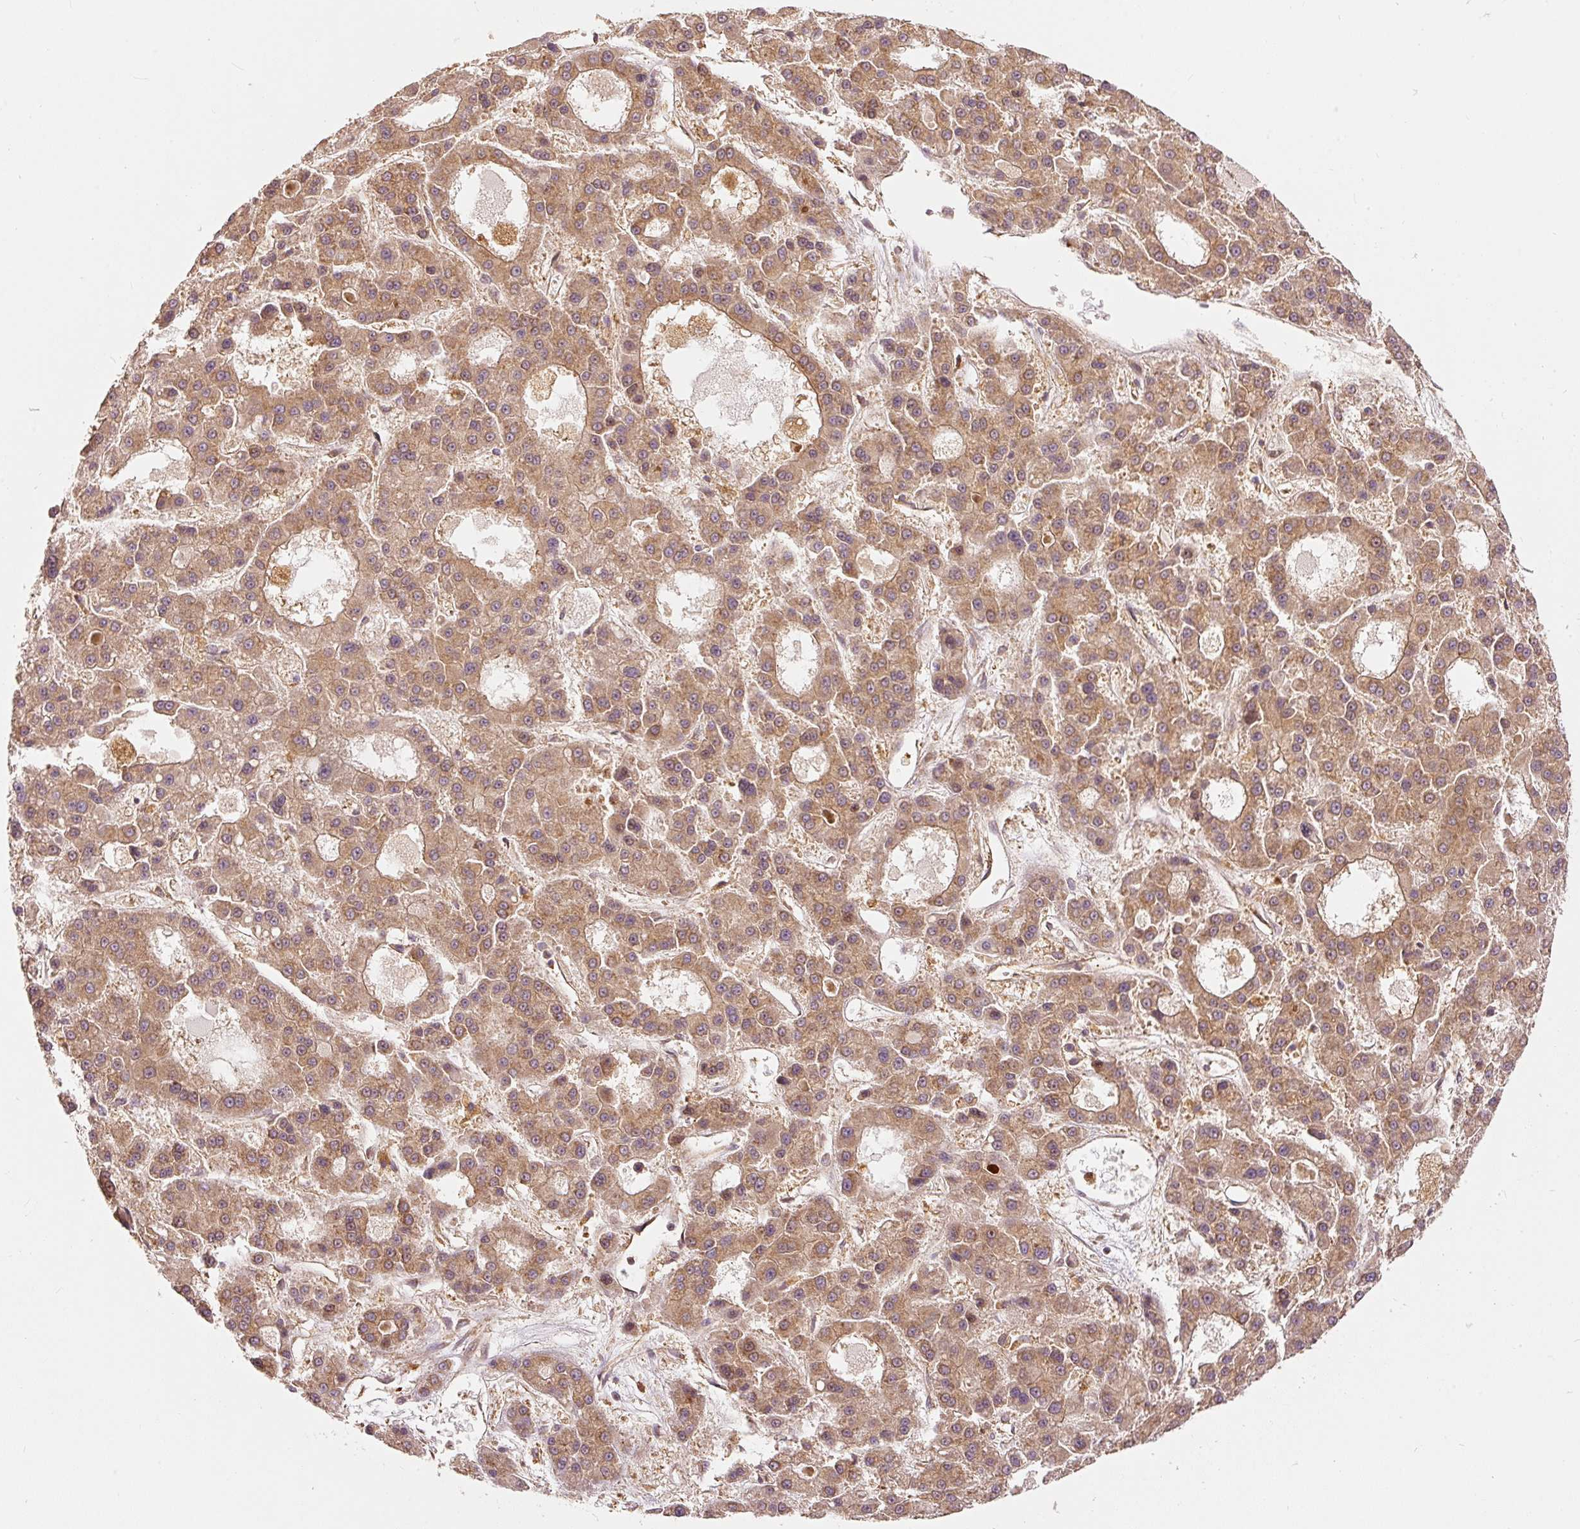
{"staining": {"intensity": "moderate", "quantity": ">75%", "location": "cytoplasmic/membranous"}, "tissue": "liver cancer", "cell_type": "Tumor cells", "image_type": "cancer", "snomed": [{"axis": "morphology", "description": "Carcinoma, Hepatocellular, NOS"}, {"axis": "topography", "description": "Liver"}], "caption": "High-power microscopy captured an IHC photomicrograph of liver hepatocellular carcinoma, revealing moderate cytoplasmic/membranous expression in approximately >75% of tumor cells.", "gene": "EIF3B", "patient": {"sex": "male", "age": 70}}